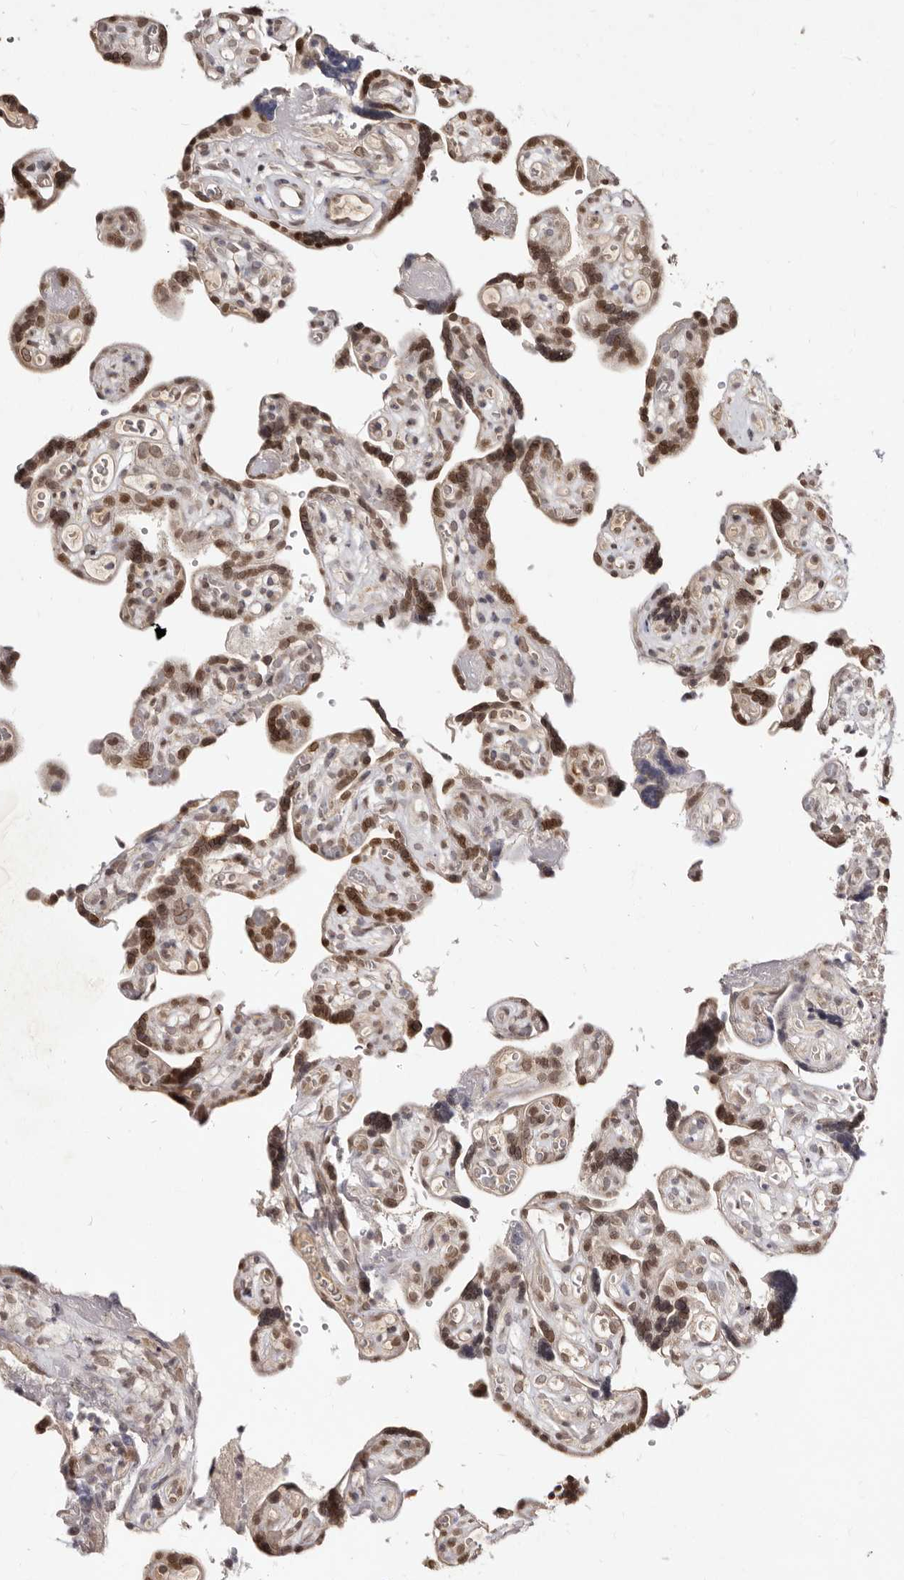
{"staining": {"intensity": "moderate", "quantity": ">75%", "location": "cytoplasmic/membranous,nuclear"}, "tissue": "placenta", "cell_type": "Decidual cells", "image_type": "normal", "snomed": [{"axis": "morphology", "description": "Normal tissue, NOS"}, {"axis": "topography", "description": "Placenta"}], "caption": "Moderate cytoplasmic/membranous,nuclear staining is appreciated in about >75% of decidual cells in unremarkable placenta.", "gene": "LCORL", "patient": {"sex": "female", "age": 30}}